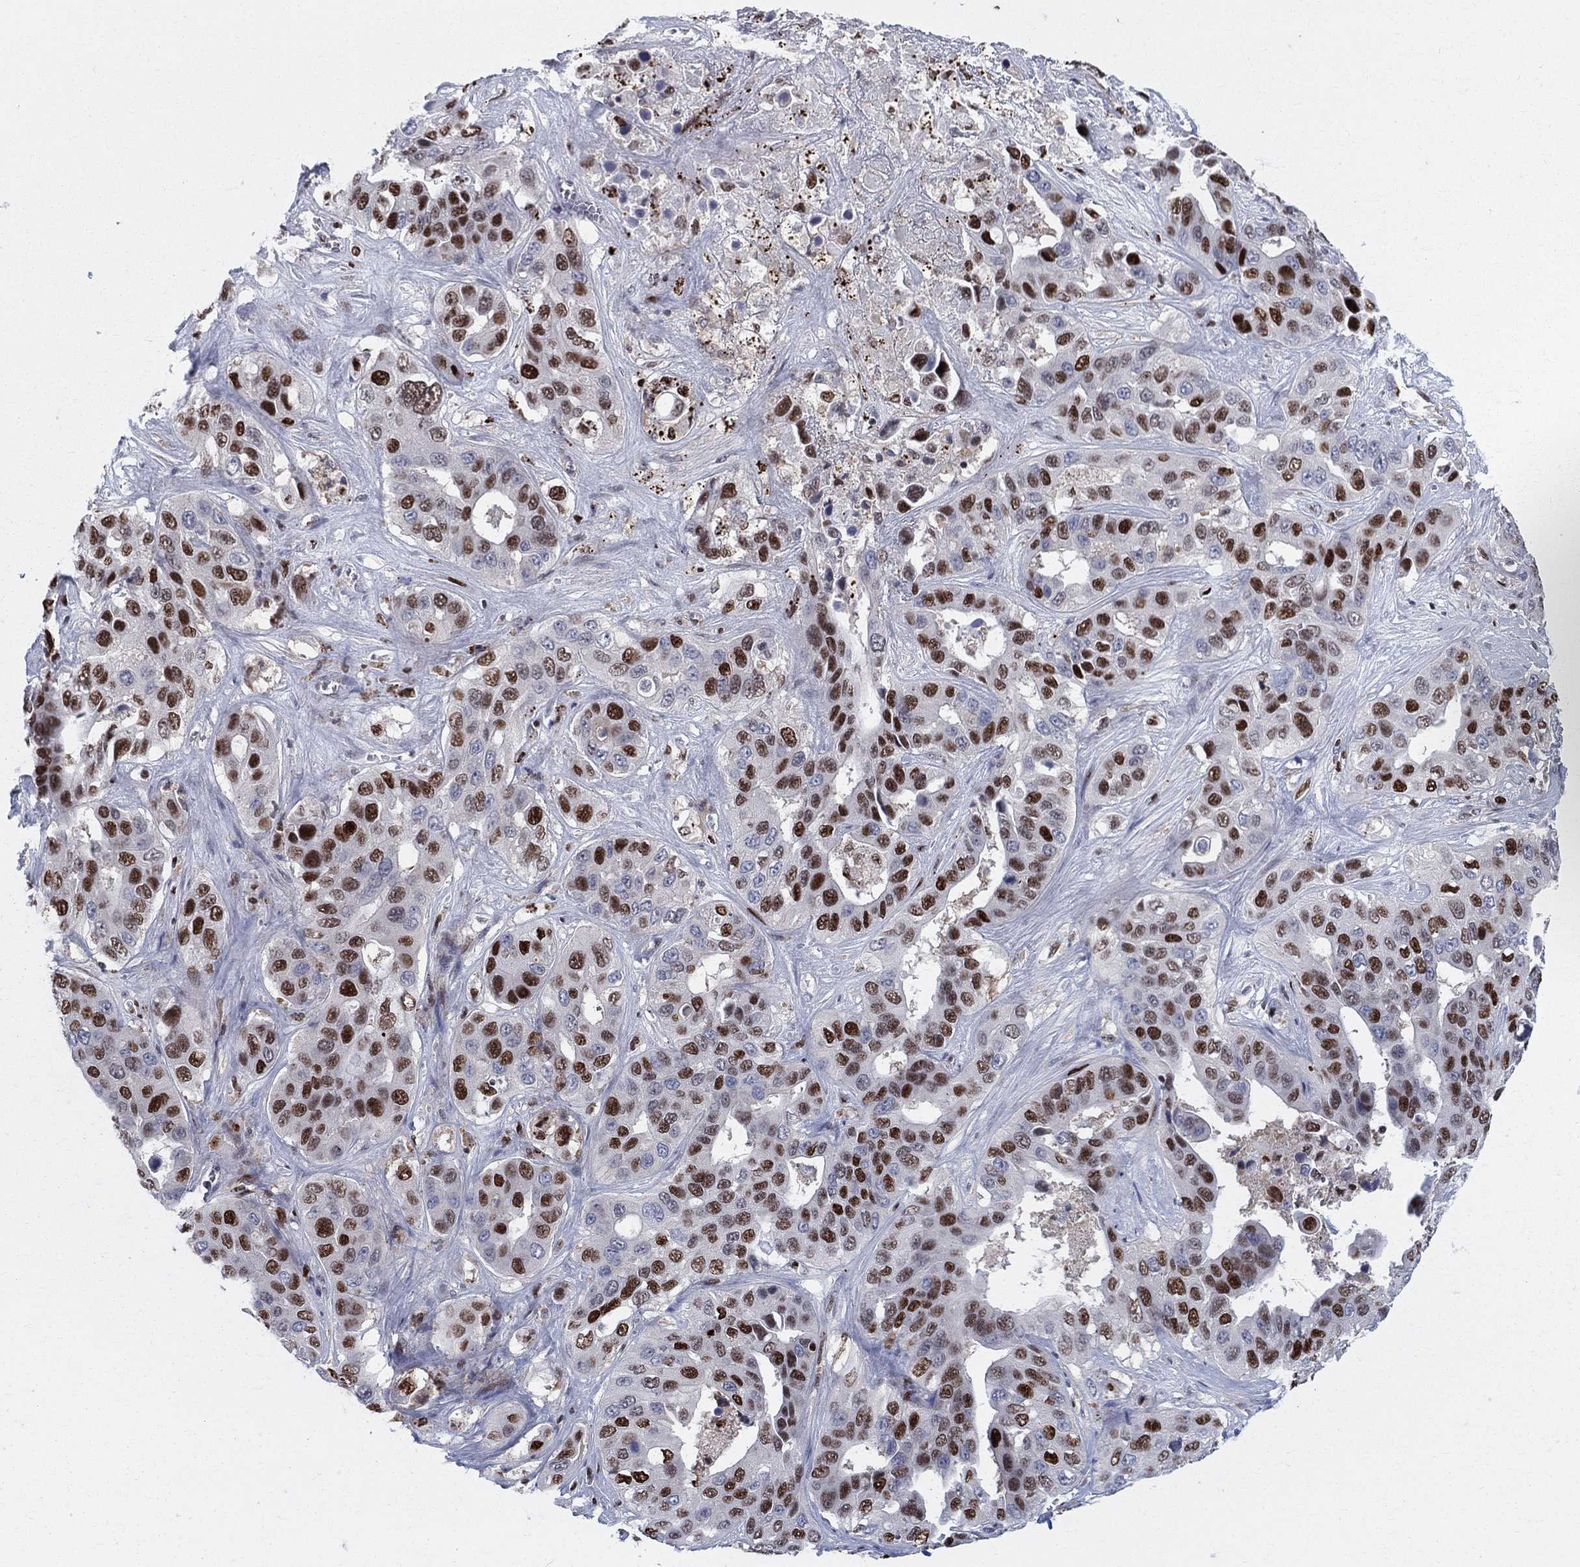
{"staining": {"intensity": "strong", "quantity": "25%-75%", "location": "nuclear"}, "tissue": "liver cancer", "cell_type": "Tumor cells", "image_type": "cancer", "snomed": [{"axis": "morphology", "description": "Cholangiocarcinoma"}, {"axis": "topography", "description": "Liver"}], "caption": "Human cholangiocarcinoma (liver) stained with a protein marker displays strong staining in tumor cells.", "gene": "ZNHIT3", "patient": {"sex": "female", "age": 52}}